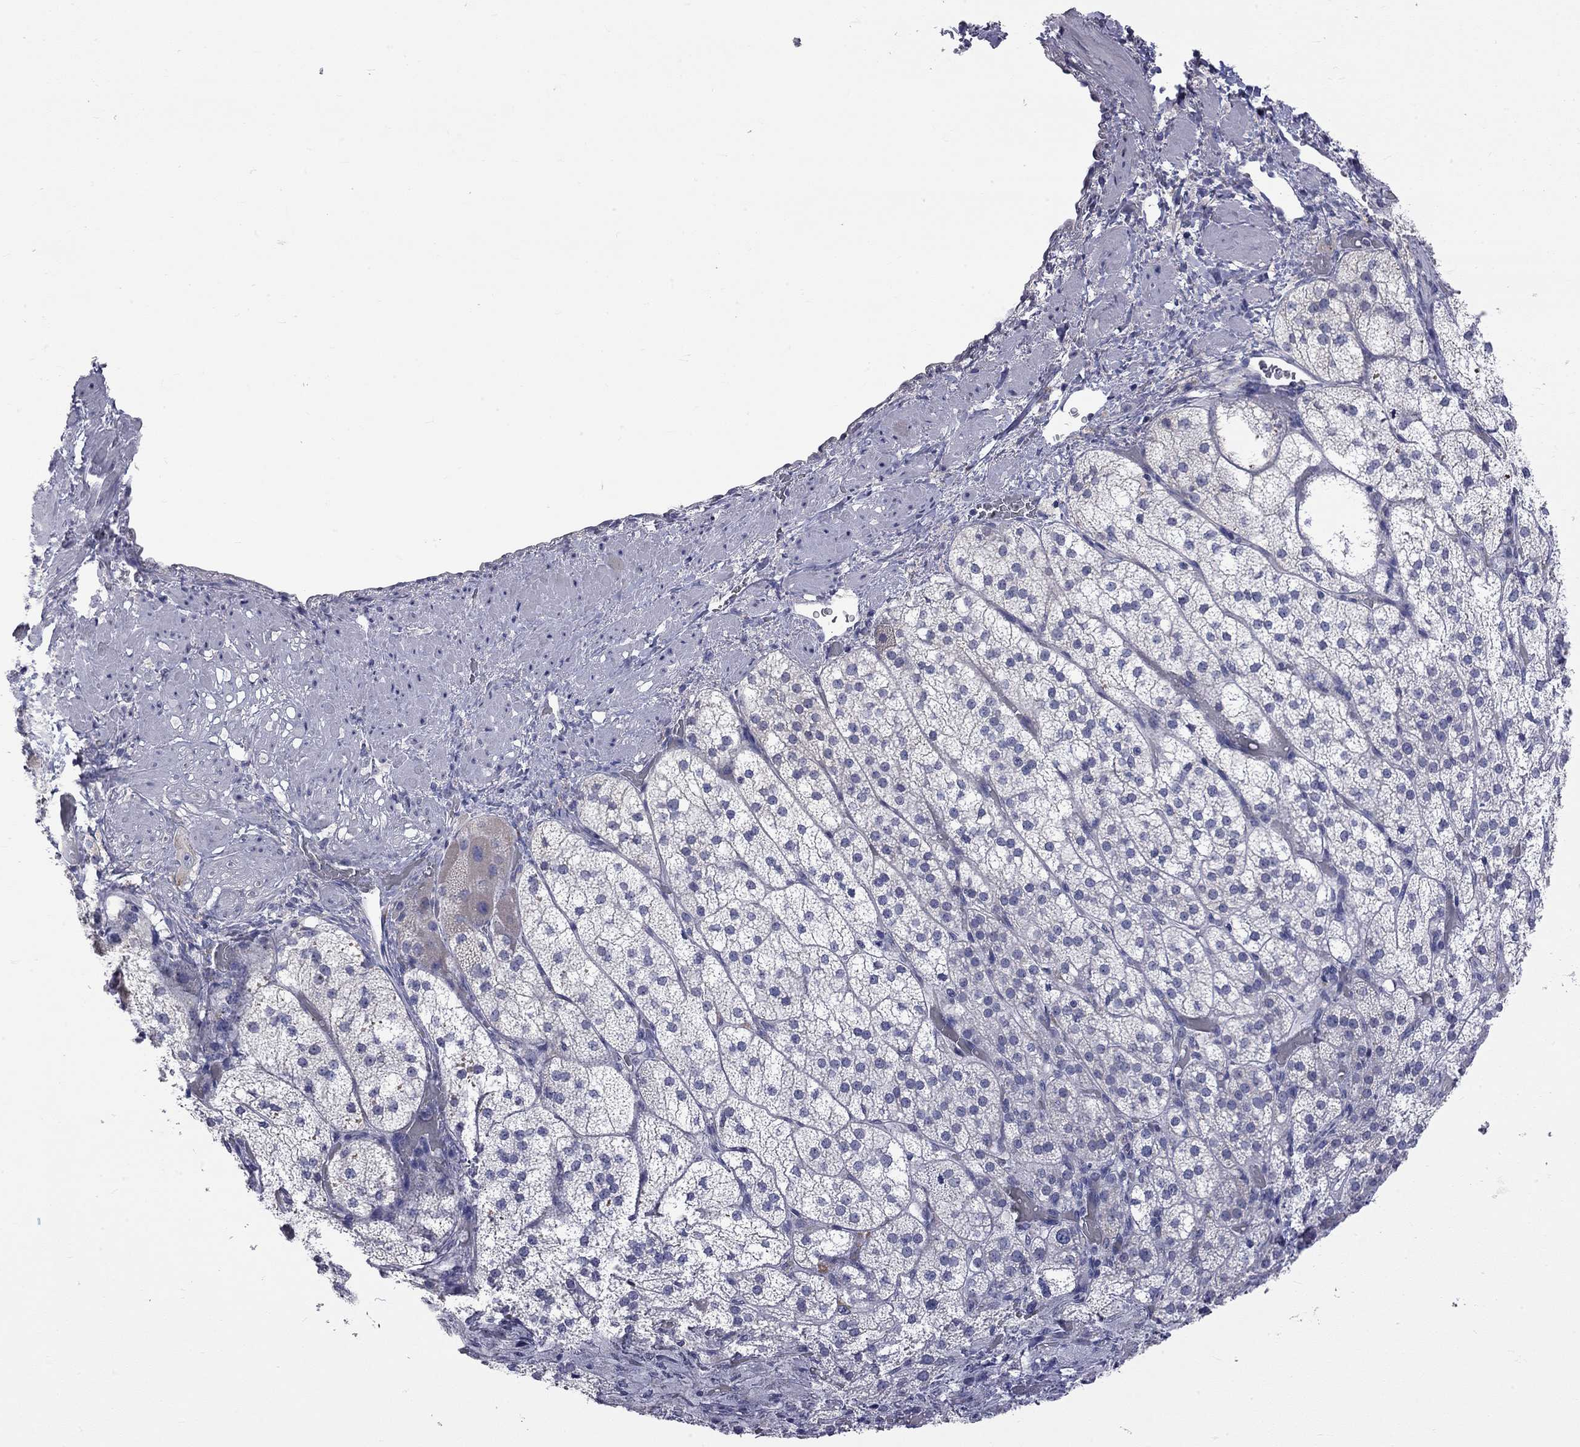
{"staining": {"intensity": "weak", "quantity": "<25%", "location": "cytoplasmic/membranous"}, "tissue": "adrenal gland", "cell_type": "Glandular cells", "image_type": "normal", "snomed": [{"axis": "morphology", "description": "Normal tissue, NOS"}, {"axis": "topography", "description": "Adrenal gland"}], "caption": "Immunohistochemical staining of benign adrenal gland exhibits no significant staining in glandular cells. (DAB IHC with hematoxylin counter stain).", "gene": "OPRK1", "patient": {"sex": "female", "age": 60}}